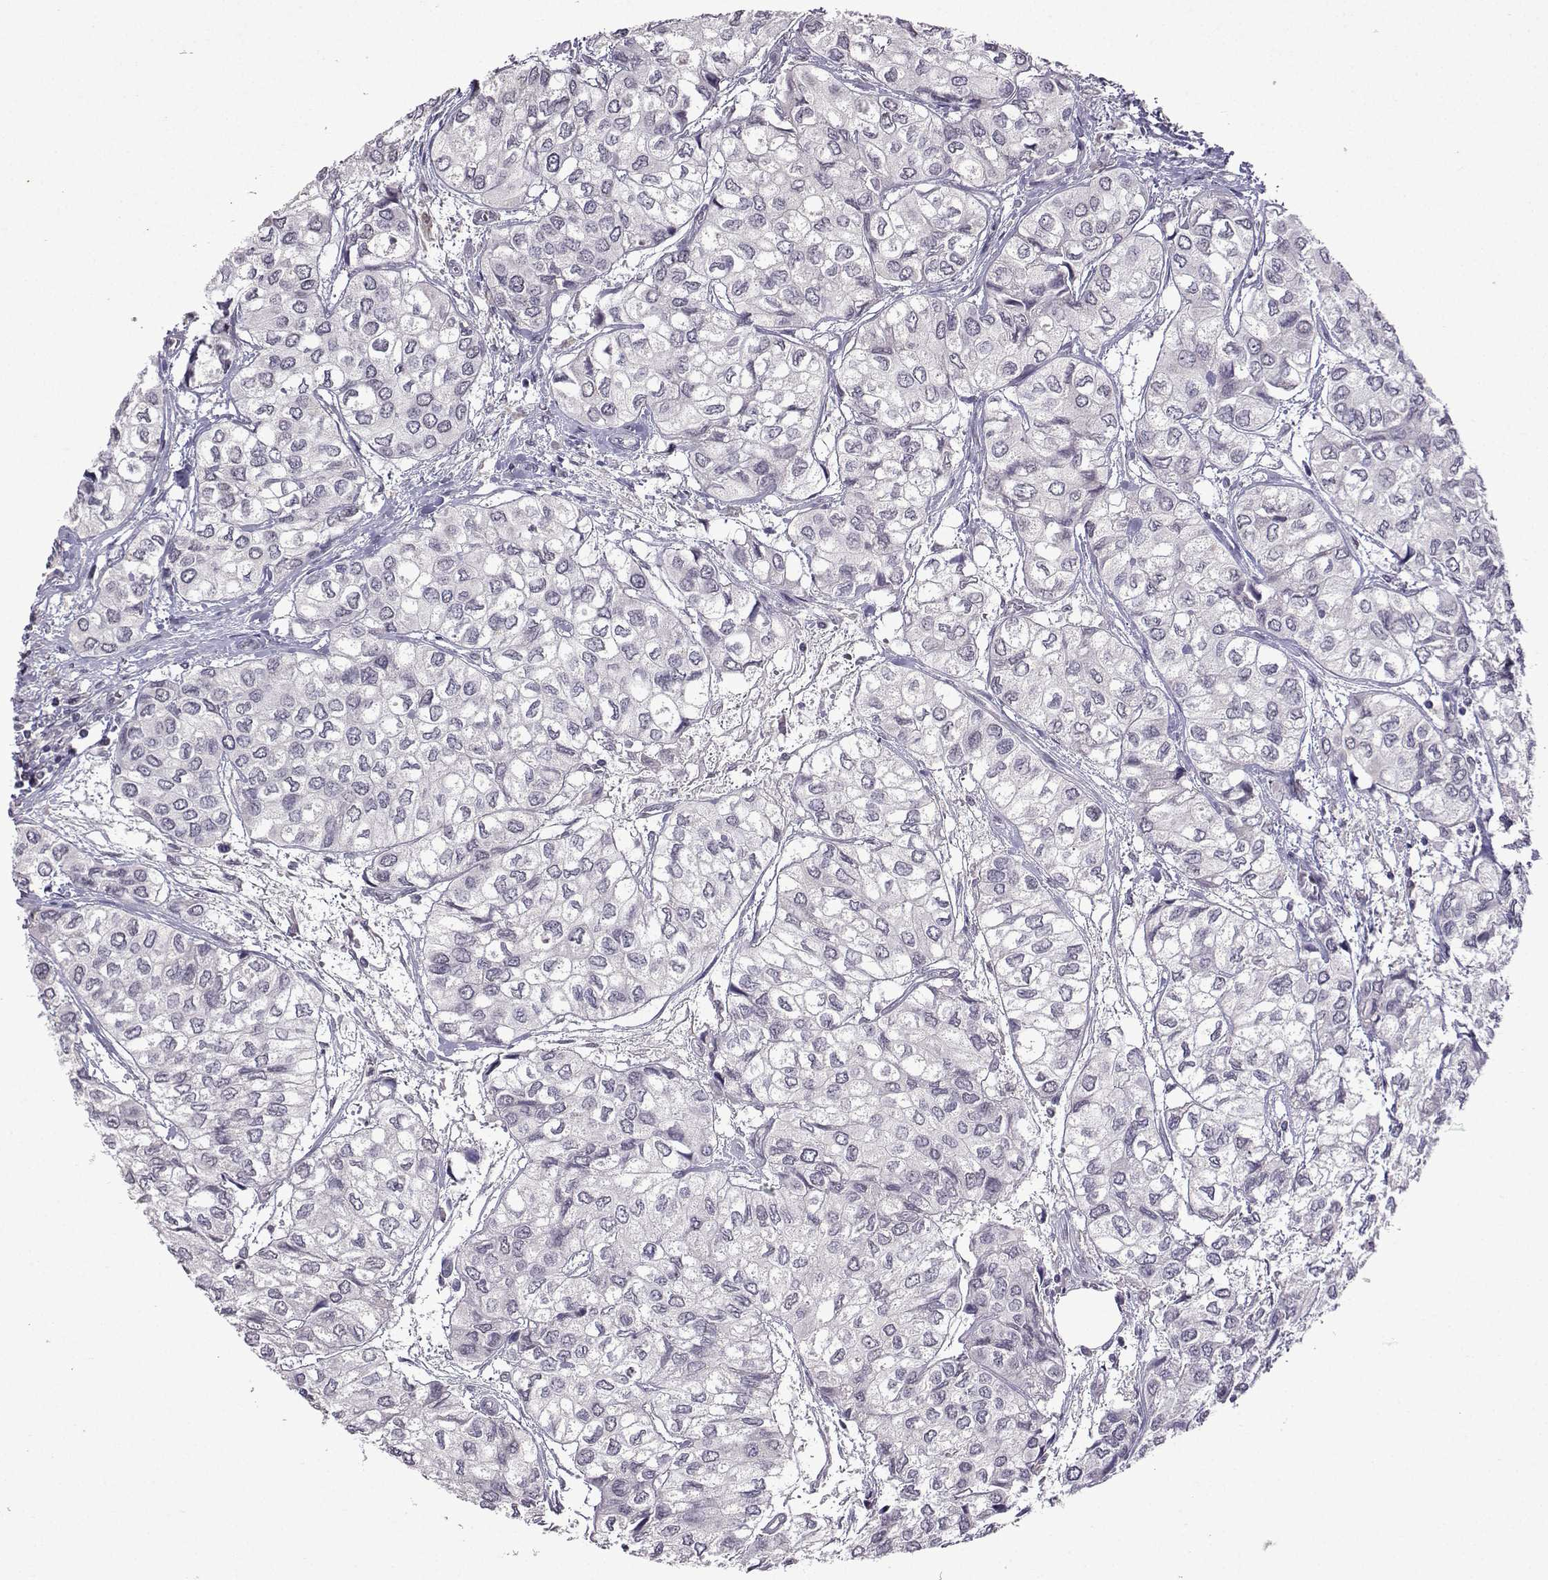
{"staining": {"intensity": "negative", "quantity": "none", "location": "none"}, "tissue": "urothelial cancer", "cell_type": "Tumor cells", "image_type": "cancer", "snomed": [{"axis": "morphology", "description": "Urothelial carcinoma, High grade"}, {"axis": "topography", "description": "Urinary bladder"}], "caption": "Immunohistochemical staining of high-grade urothelial carcinoma demonstrates no significant expression in tumor cells. (DAB immunohistochemistry visualized using brightfield microscopy, high magnification).", "gene": "CCL28", "patient": {"sex": "male", "age": 73}}